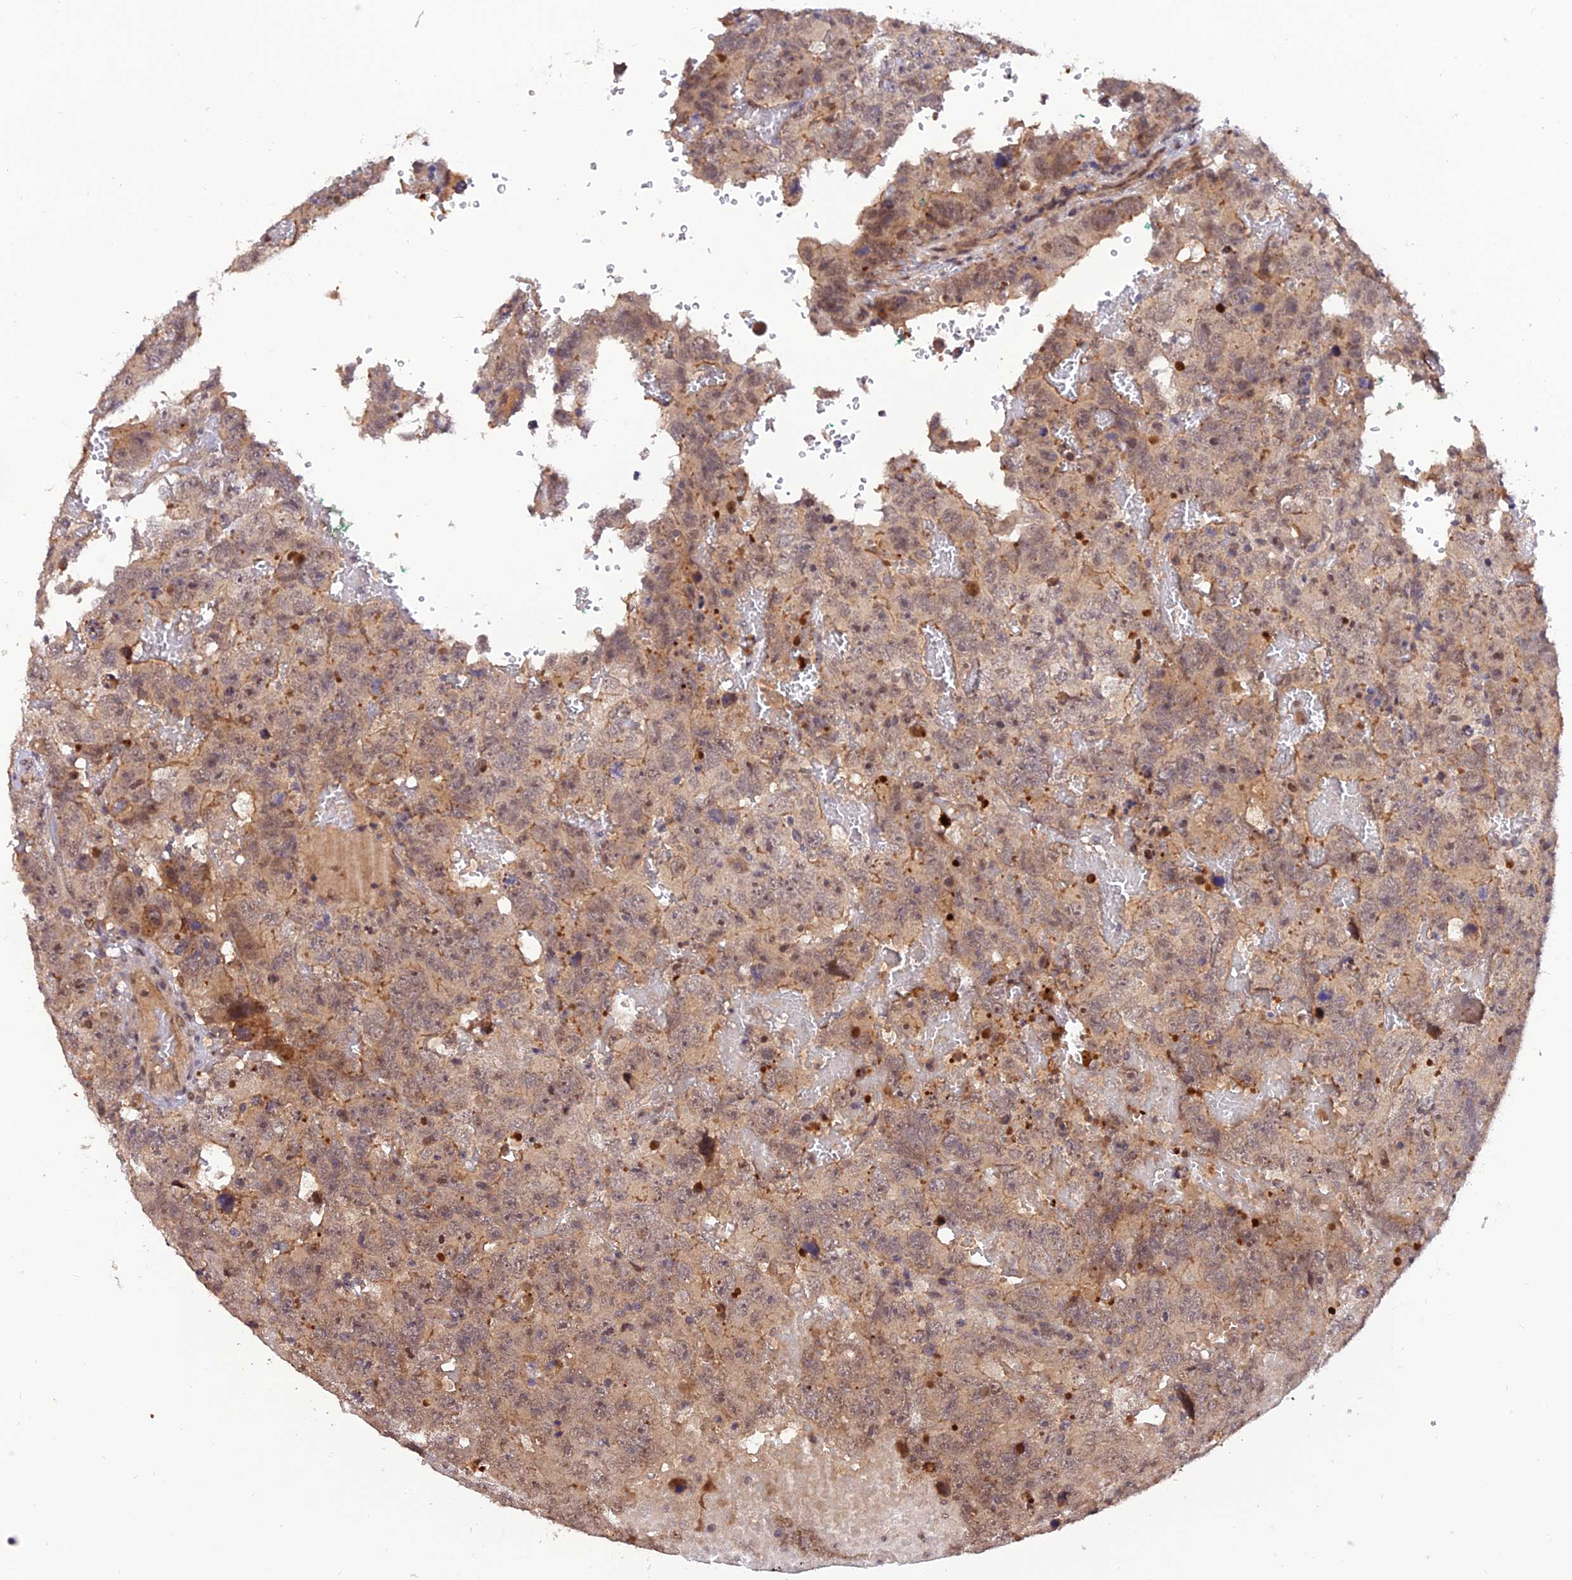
{"staining": {"intensity": "moderate", "quantity": "<25%", "location": "cytoplasmic/membranous"}, "tissue": "testis cancer", "cell_type": "Tumor cells", "image_type": "cancer", "snomed": [{"axis": "morphology", "description": "Carcinoma, Embryonal, NOS"}, {"axis": "topography", "description": "Testis"}], "caption": "Tumor cells exhibit low levels of moderate cytoplasmic/membranous positivity in approximately <25% of cells in human embryonal carcinoma (testis). Using DAB (3,3'-diaminobenzidine) (brown) and hematoxylin (blue) stains, captured at high magnification using brightfield microscopy.", "gene": "REV1", "patient": {"sex": "male", "age": 45}}